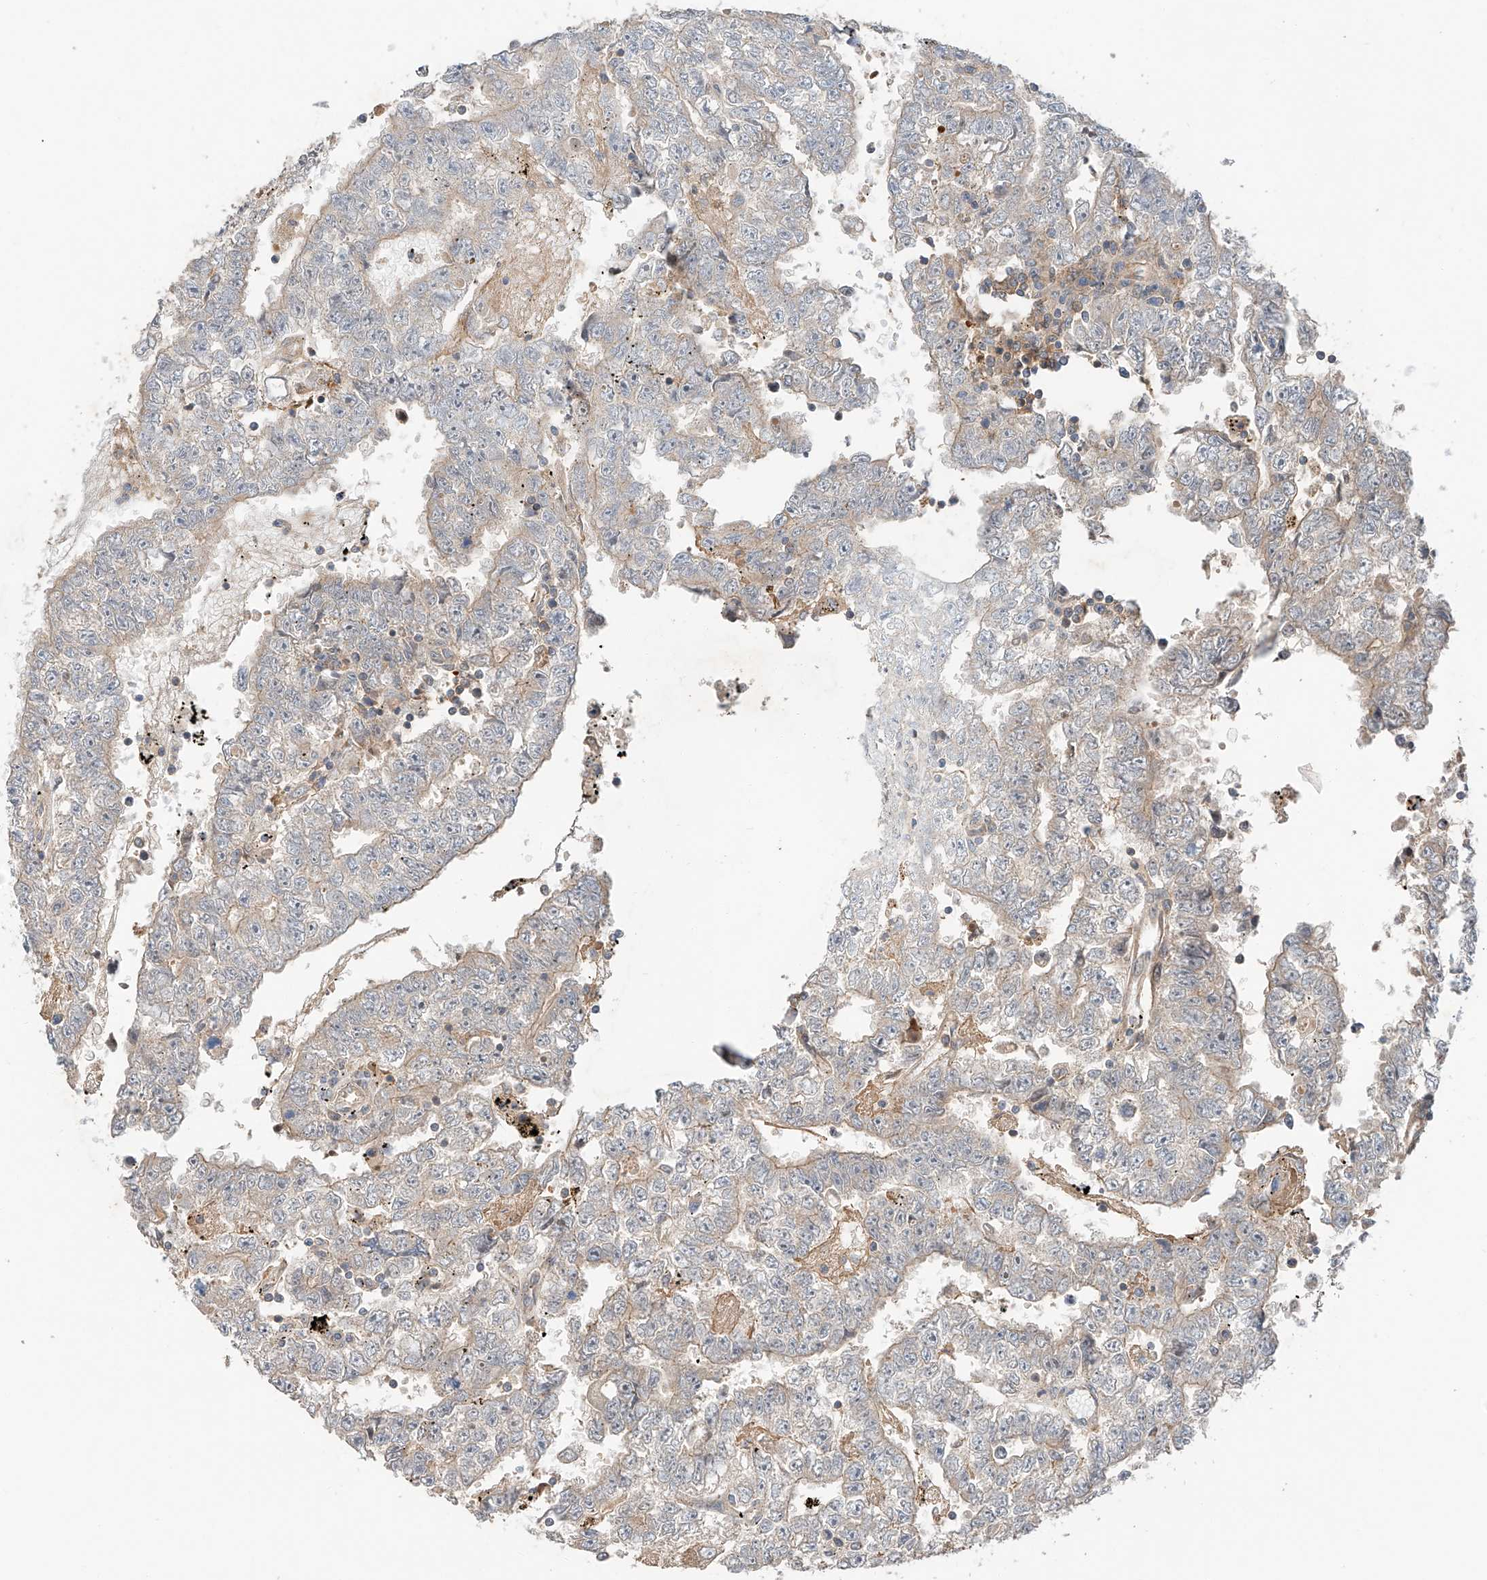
{"staining": {"intensity": "weak", "quantity": "<25%", "location": "cytoplasmic/membranous"}, "tissue": "testis cancer", "cell_type": "Tumor cells", "image_type": "cancer", "snomed": [{"axis": "morphology", "description": "Carcinoma, Embryonal, NOS"}, {"axis": "topography", "description": "Testis"}], "caption": "The histopathology image shows no staining of tumor cells in embryonal carcinoma (testis). (DAB (3,3'-diaminobenzidine) immunohistochemistry visualized using brightfield microscopy, high magnification).", "gene": "XPNPEP1", "patient": {"sex": "male", "age": 25}}